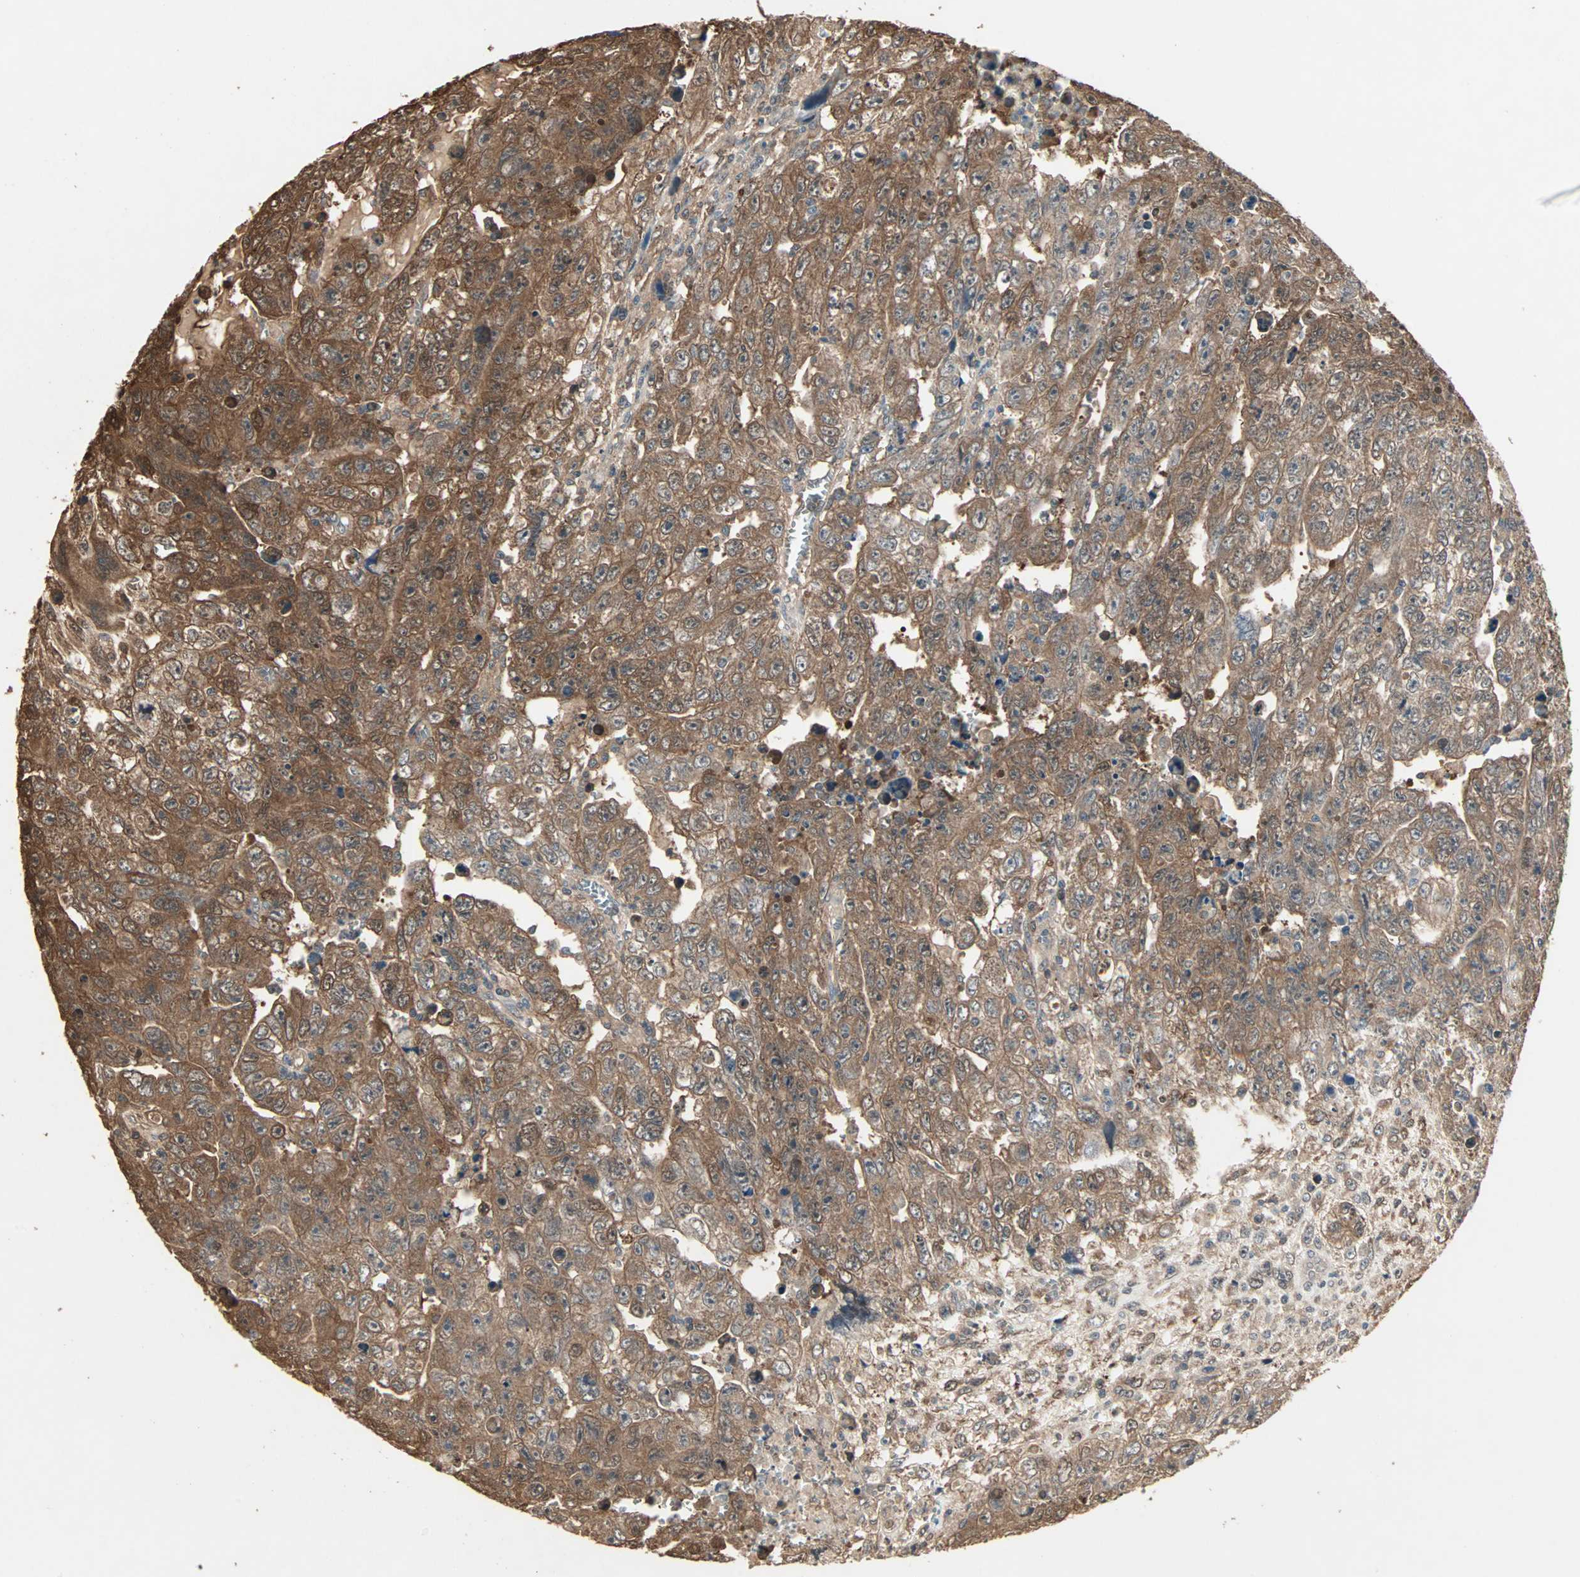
{"staining": {"intensity": "moderate", "quantity": ">75%", "location": "cytoplasmic/membranous"}, "tissue": "testis cancer", "cell_type": "Tumor cells", "image_type": "cancer", "snomed": [{"axis": "morphology", "description": "Carcinoma, Embryonal, NOS"}, {"axis": "topography", "description": "Testis"}], "caption": "DAB (3,3'-diaminobenzidine) immunohistochemical staining of testis embryonal carcinoma exhibits moderate cytoplasmic/membranous protein positivity in approximately >75% of tumor cells.", "gene": "DRG2", "patient": {"sex": "male", "age": 28}}